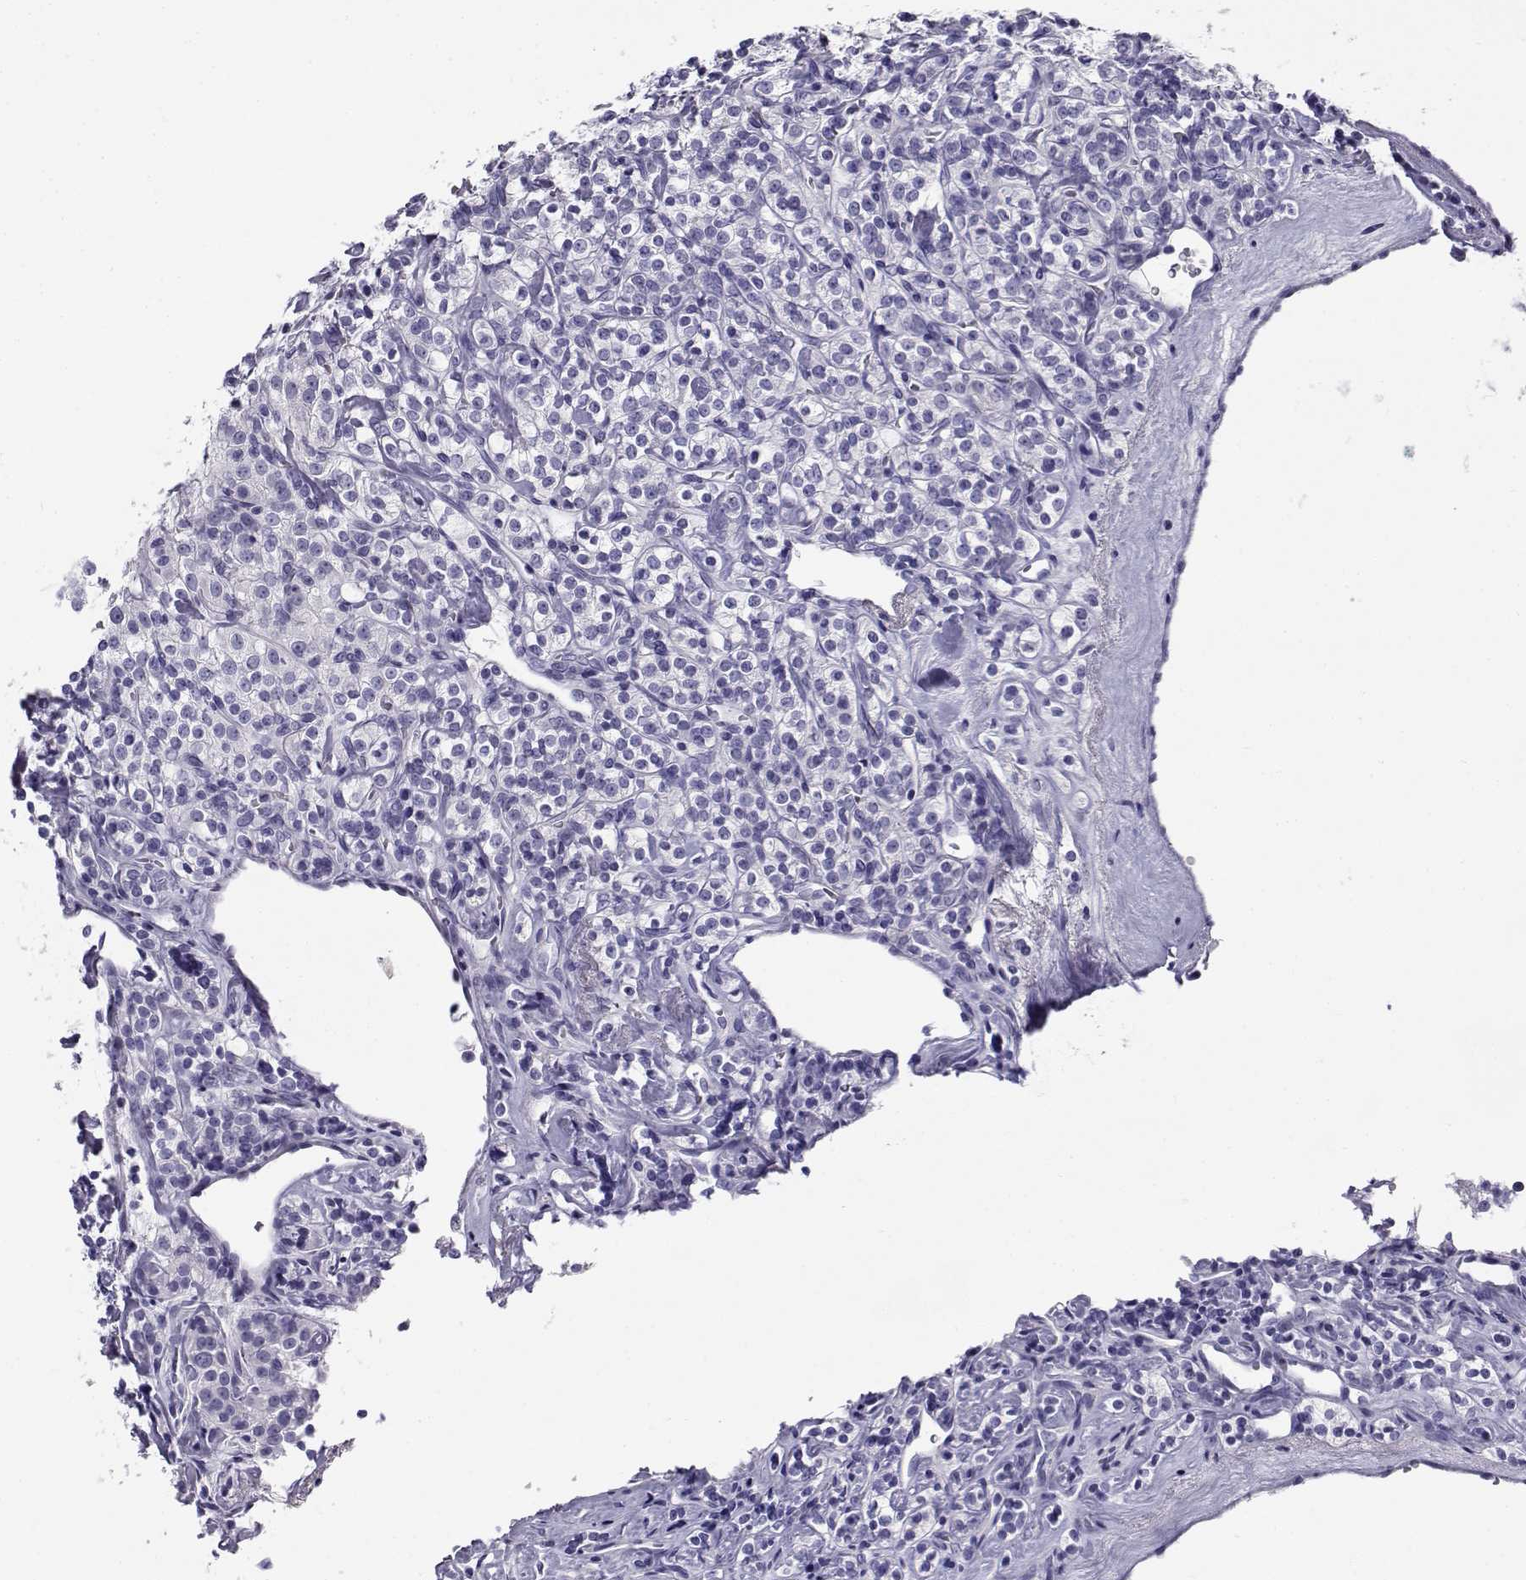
{"staining": {"intensity": "negative", "quantity": "none", "location": "none"}, "tissue": "renal cancer", "cell_type": "Tumor cells", "image_type": "cancer", "snomed": [{"axis": "morphology", "description": "Adenocarcinoma, NOS"}, {"axis": "topography", "description": "Kidney"}], "caption": "The micrograph reveals no staining of tumor cells in renal adenocarcinoma. (Brightfield microscopy of DAB immunohistochemistry (IHC) at high magnification).", "gene": "CABS1", "patient": {"sex": "male", "age": 77}}